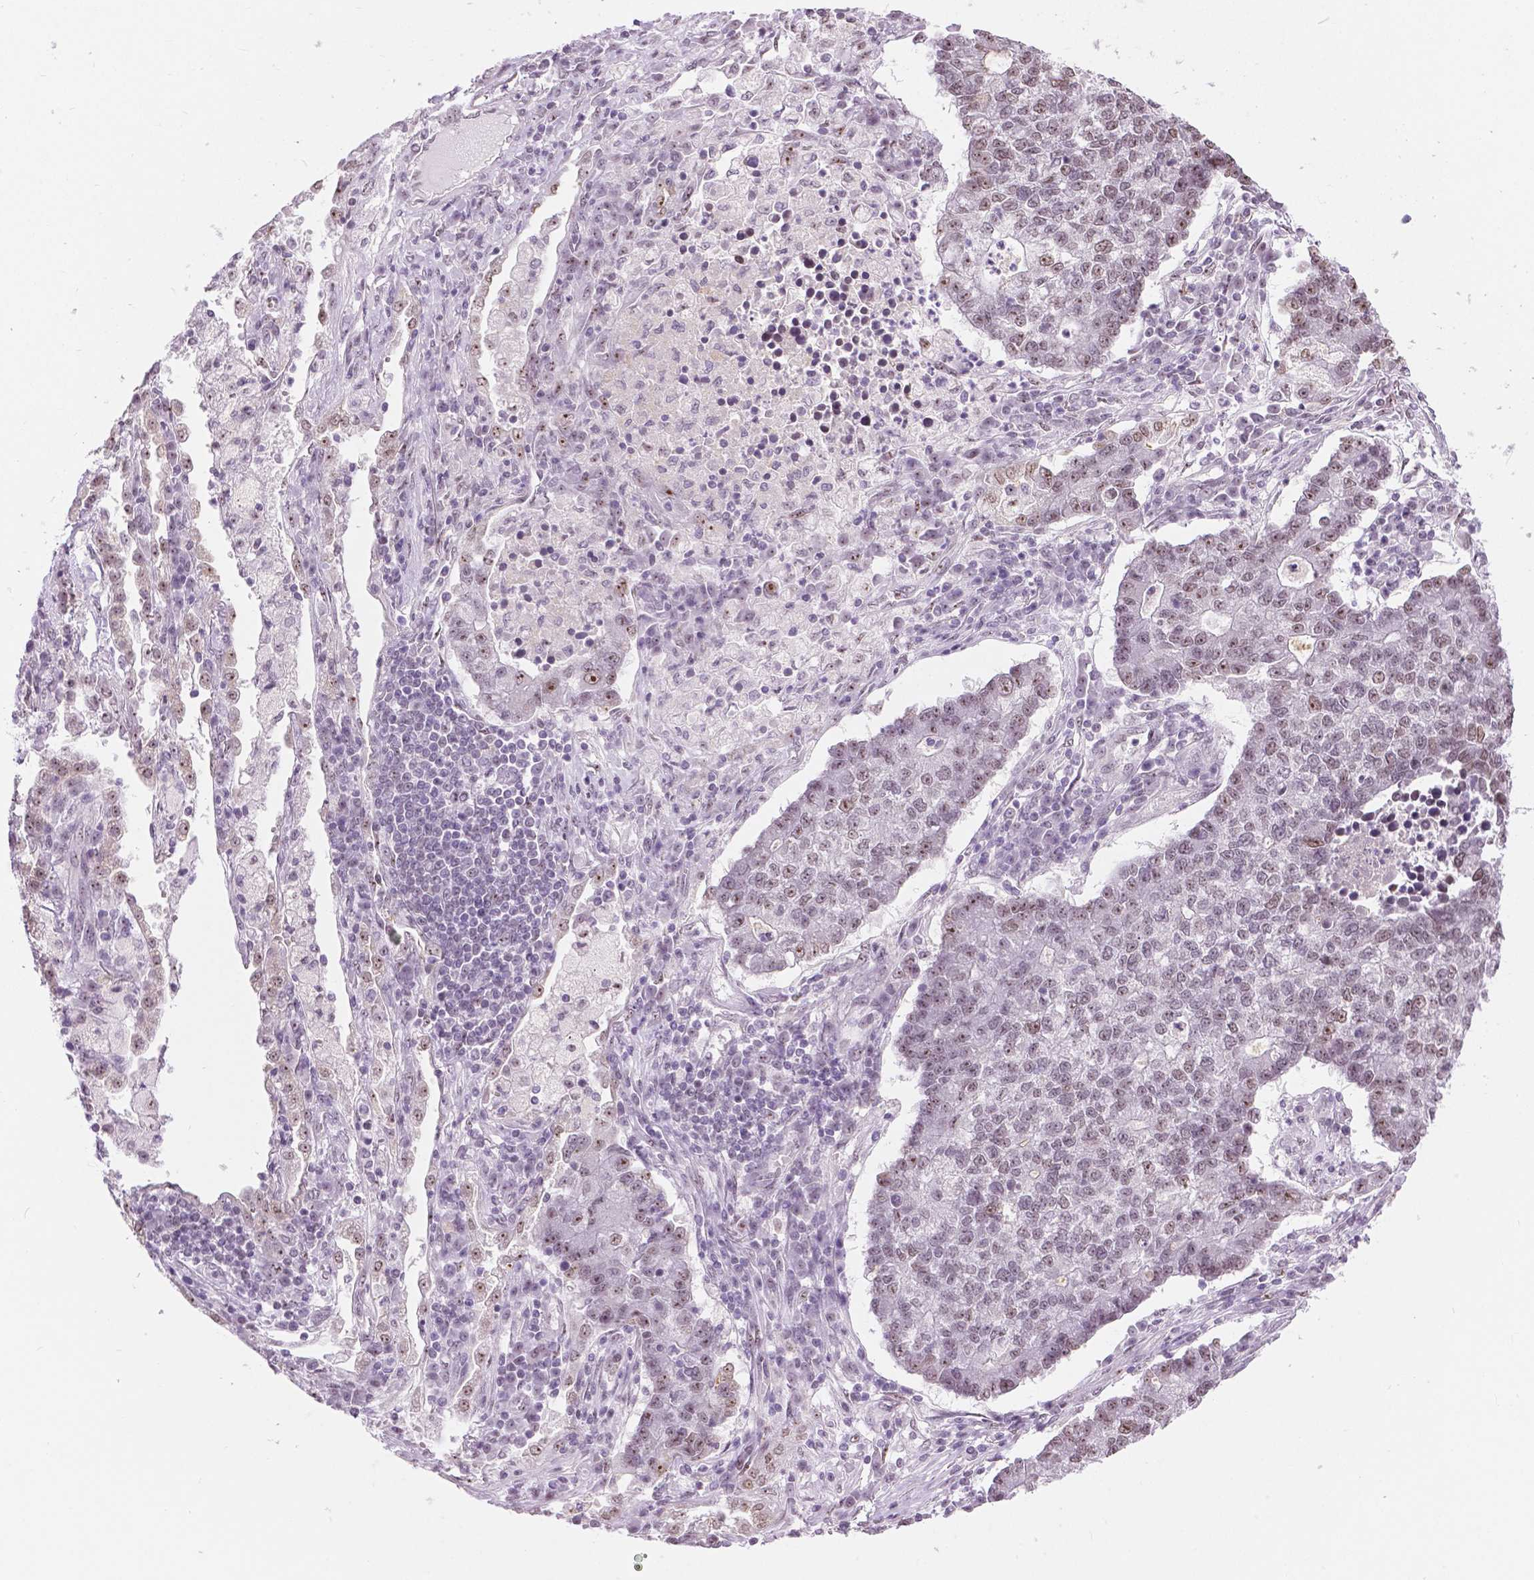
{"staining": {"intensity": "moderate", "quantity": "25%-75%", "location": "nuclear"}, "tissue": "lung cancer", "cell_type": "Tumor cells", "image_type": "cancer", "snomed": [{"axis": "morphology", "description": "Adenocarcinoma, NOS"}, {"axis": "topography", "description": "Lung"}], "caption": "Protein analysis of lung cancer tissue reveals moderate nuclear expression in approximately 25%-75% of tumor cells.", "gene": "NHP2", "patient": {"sex": "male", "age": 57}}